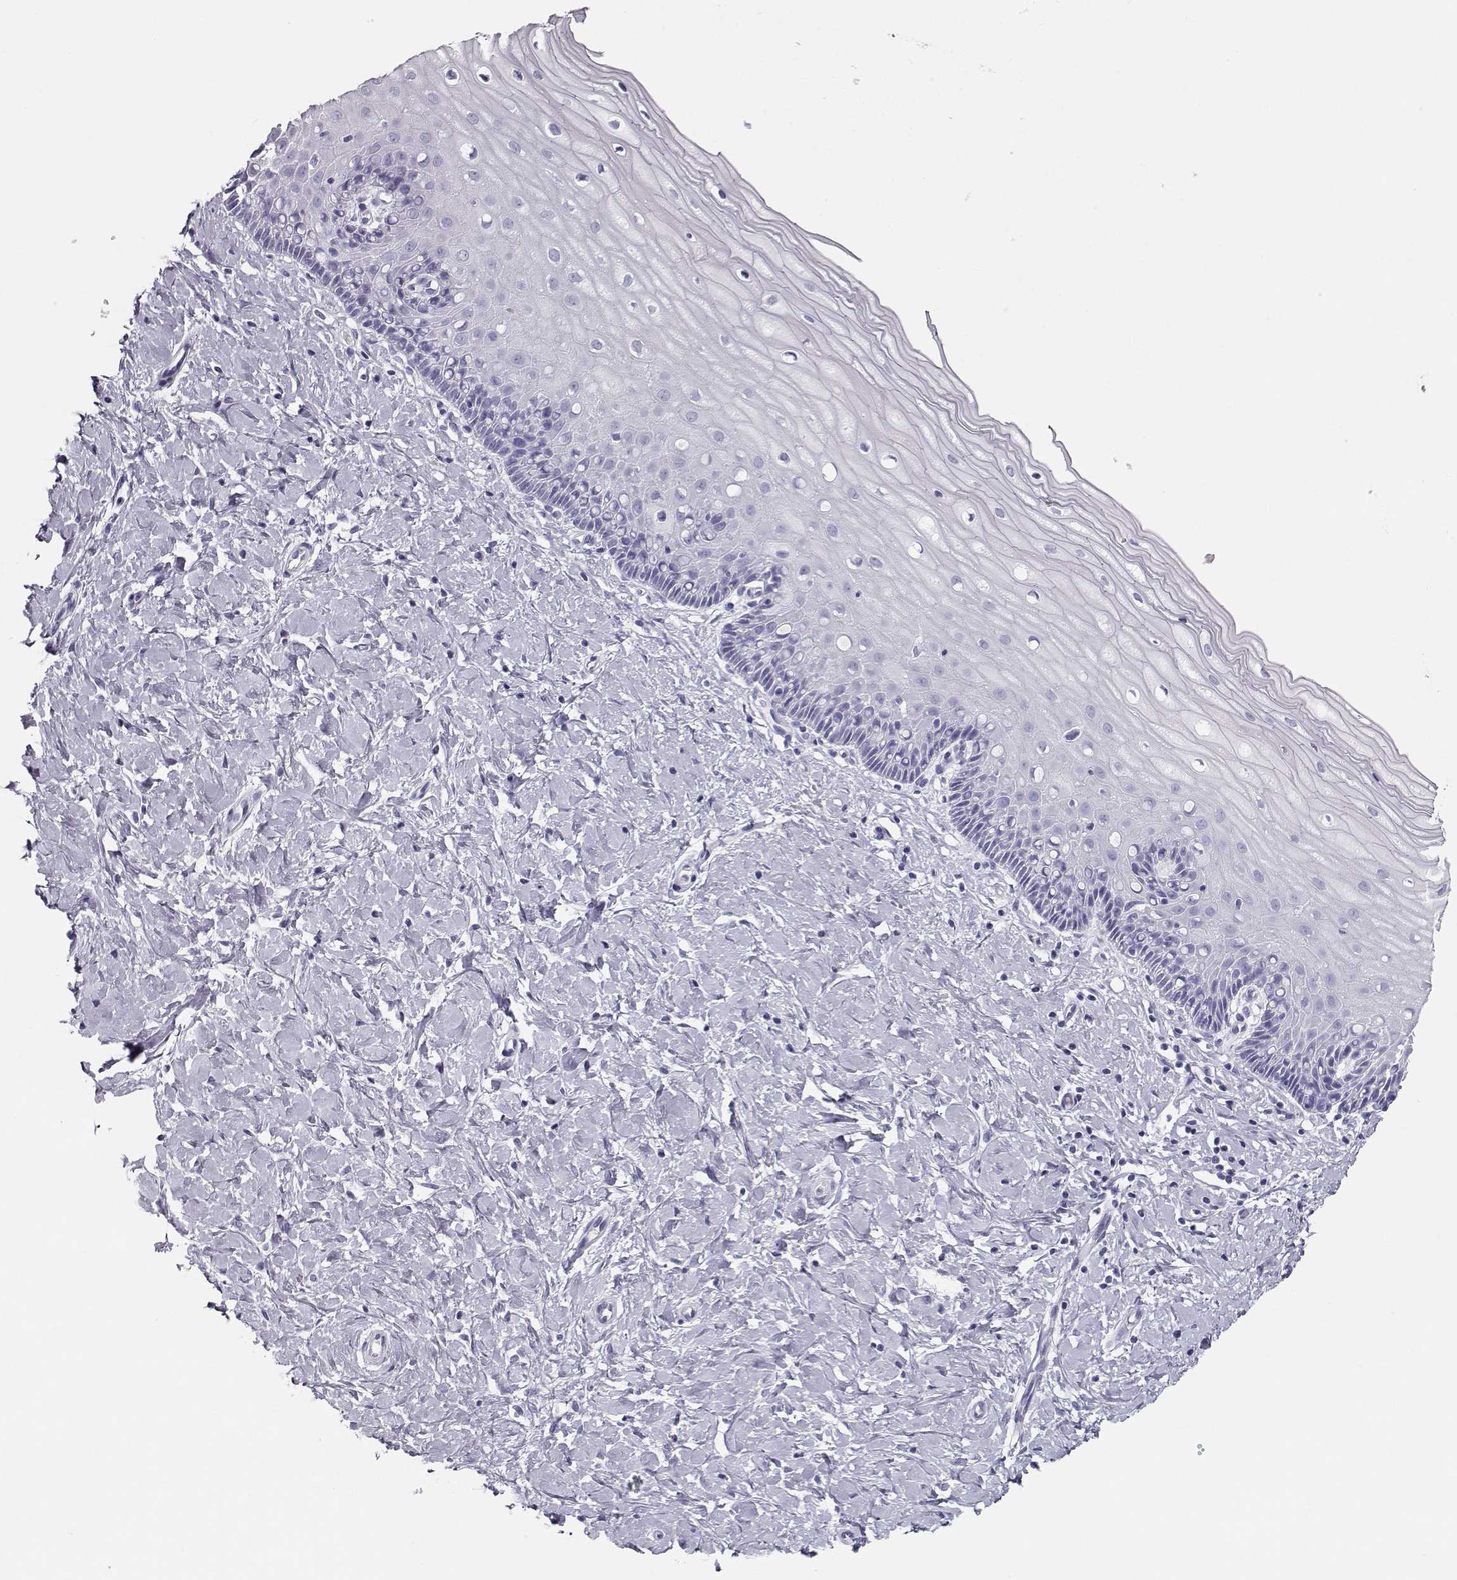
{"staining": {"intensity": "negative", "quantity": "none", "location": "none"}, "tissue": "cervix", "cell_type": "Glandular cells", "image_type": "normal", "snomed": [{"axis": "morphology", "description": "Normal tissue, NOS"}, {"axis": "topography", "description": "Cervix"}], "caption": "IHC histopathology image of normal cervix: human cervix stained with DAB reveals no significant protein positivity in glandular cells.", "gene": "MAGEC1", "patient": {"sex": "female", "age": 37}}